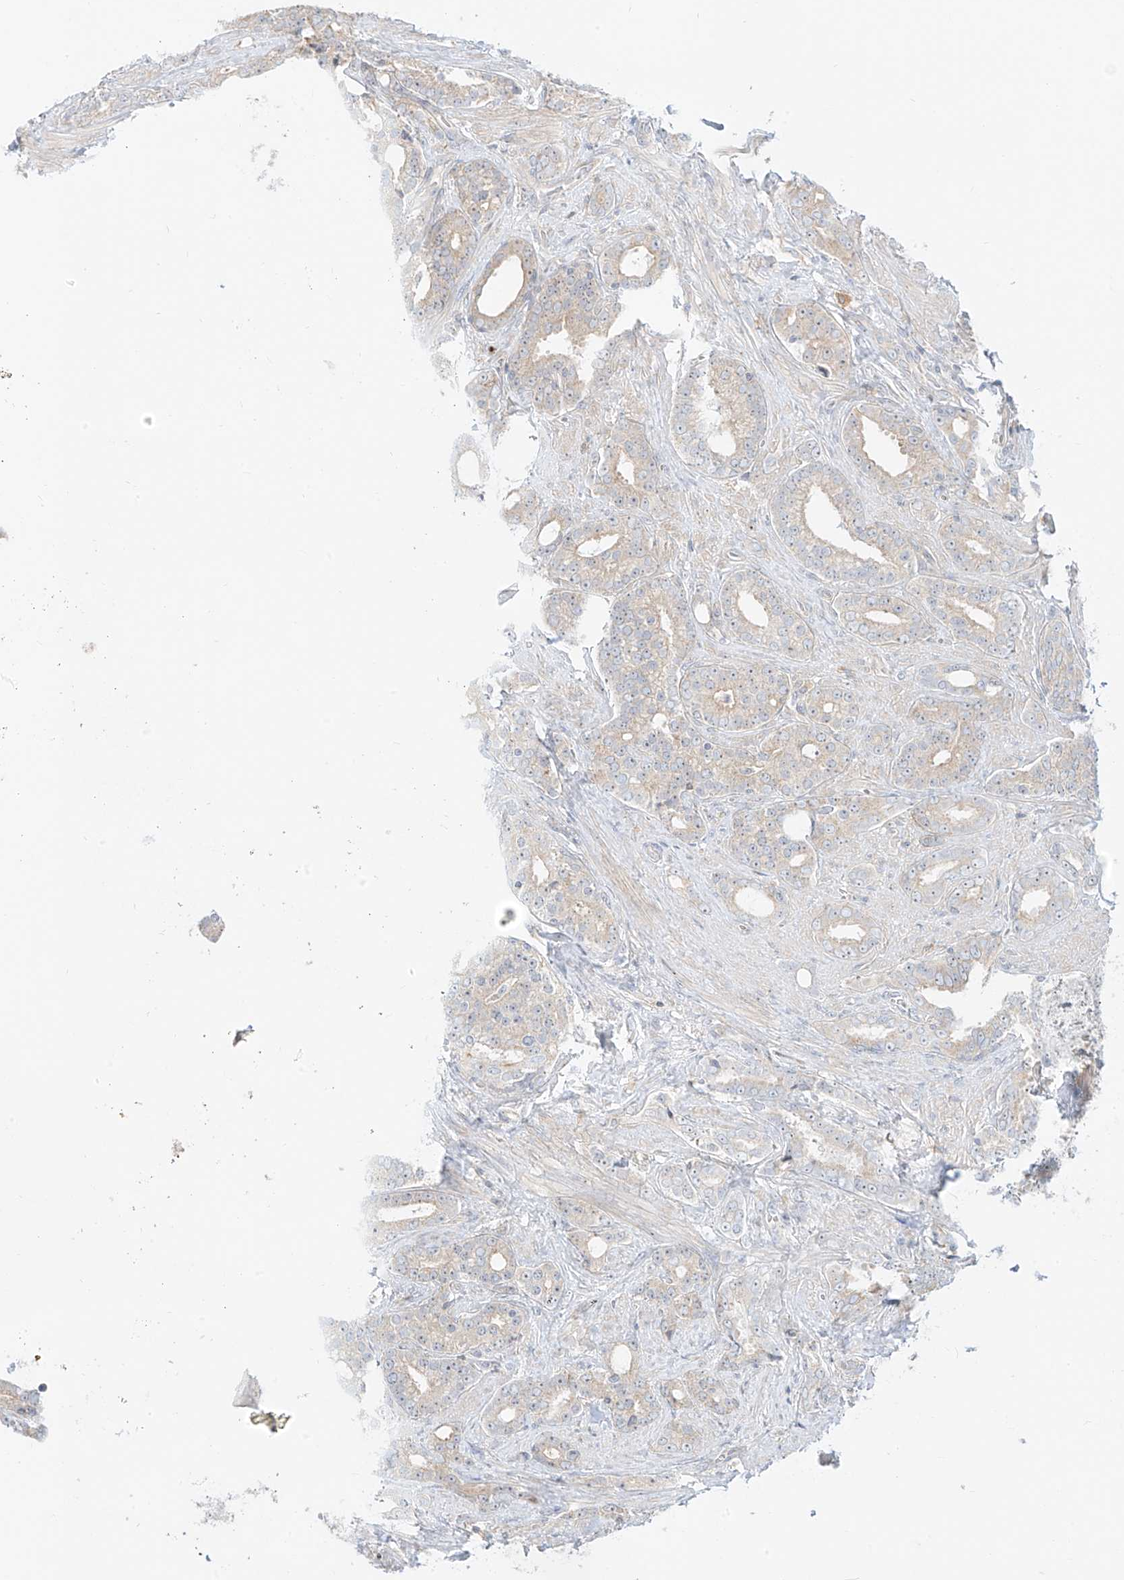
{"staining": {"intensity": "weak", "quantity": "<25%", "location": "cytoplasmic/membranous"}, "tissue": "prostate cancer", "cell_type": "Tumor cells", "image_type": "cancer", "snomed": [{"axis": "morphology", "description": "Adenocarcinoma, High grade"}, {"axis": "topography", "description": "Prostate and seminal vesicle, NOS"}], "caption": "This is an immunohistochemistry histopathology image of human prostate adenocarcinoma (high-grade). There is no expression in tumor cells.", "gene": "SYTL3", "patient": {"sex": "male", "age": 67}}